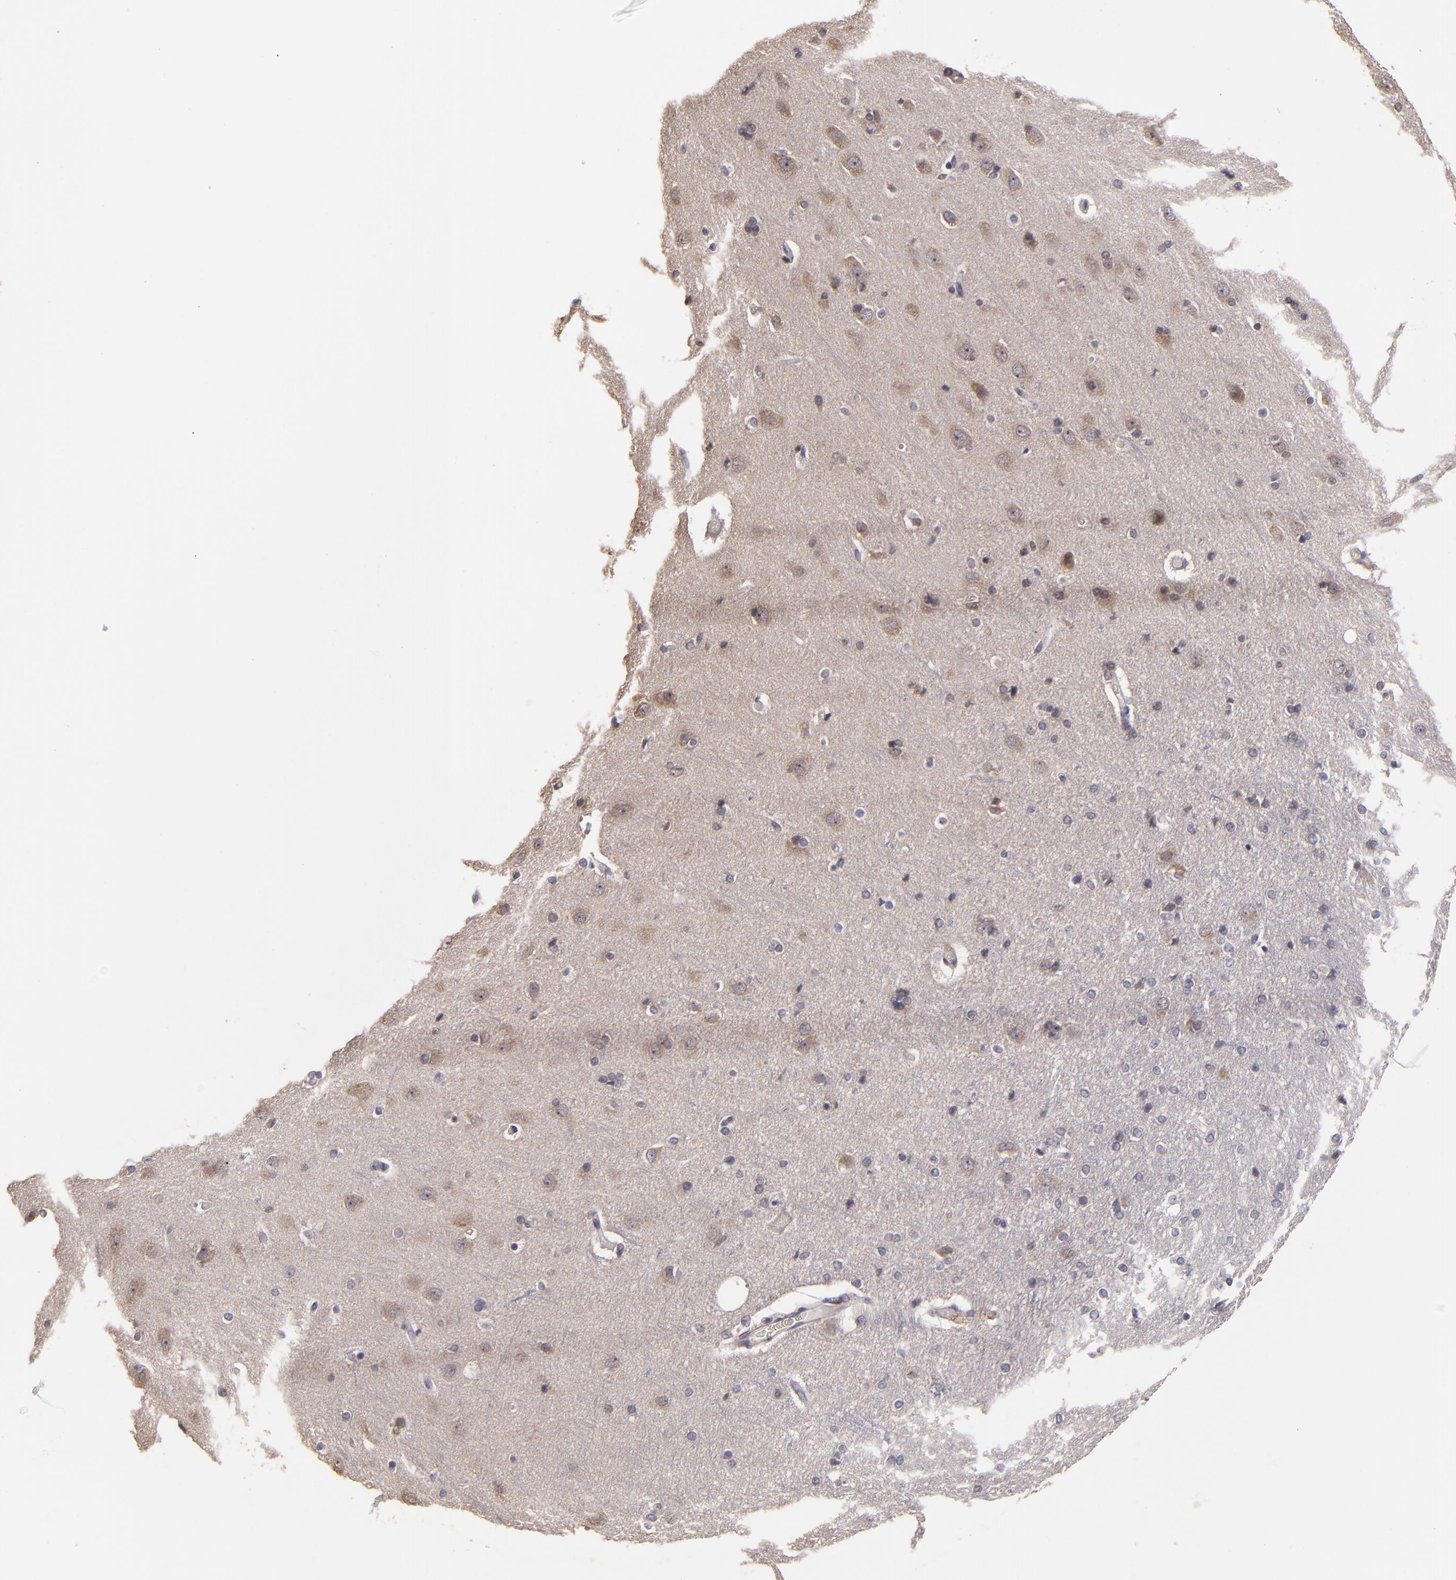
{"staining": {"intensity": "negative", "quantity": "none", "location": "none"}, "tissue": "cerebral cortex", "cell_type": "Endothelial cells", "image_type": "normal", "snomed": [{"axis": "morphology", "description": "Normal tissue, NOS"}, {"axis": "topography", "description": "Cerebral cortex"}], "caption": "Immunohistochemistry (IHC) micrograph of benign cerebral cortex: human cerebral cortex stained with DAB (3,3'-diaminobenzidine) shows no significant protein staining in endothelial cells.", "gene": "CASP1", "patient": {"sex": "female", "age": 54}}